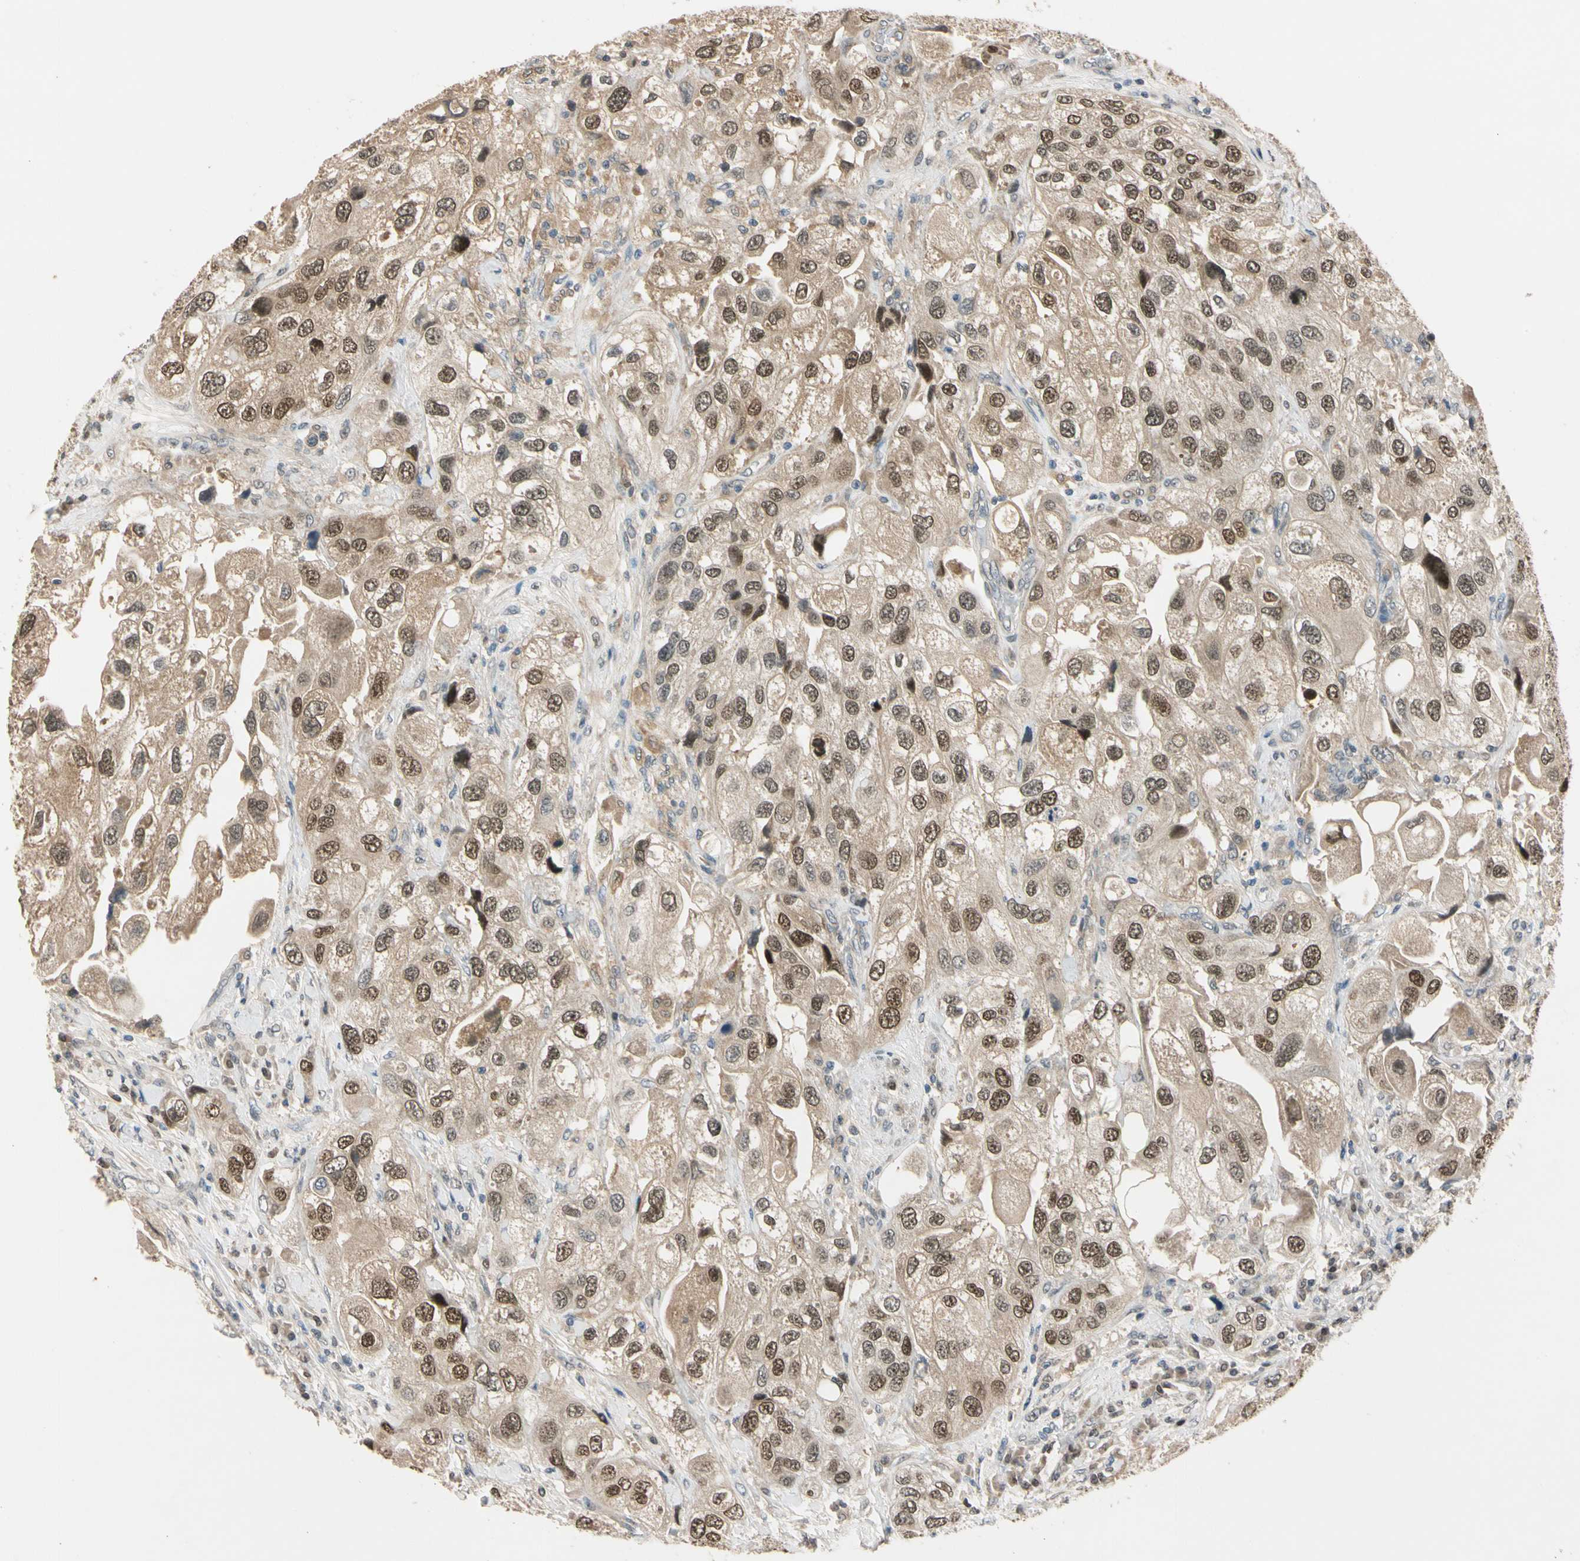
{"staining": {"intensity": "strong", "quantity": ">75%", "location": "cytoplasmic/membranous,nuclear"}, "tissue": "urothelial cancer", "cell_type": "Tumor cells", "image_type": "cancer", "snomed": [{"axis": "morphology", "description": "Urothelial carcinoma, High grade"}, {"axis": "topography", "description": "Urinary bladder"}], "caption": "Immunohistochemical staining of urothelial cancer exhibits high levels of strong cytoplasmic/membranous and nuclear protein staining in approximately >75% of tumor cells.", "gene": "RIOX2", "patient": {"sex": "female", "age": 64}}